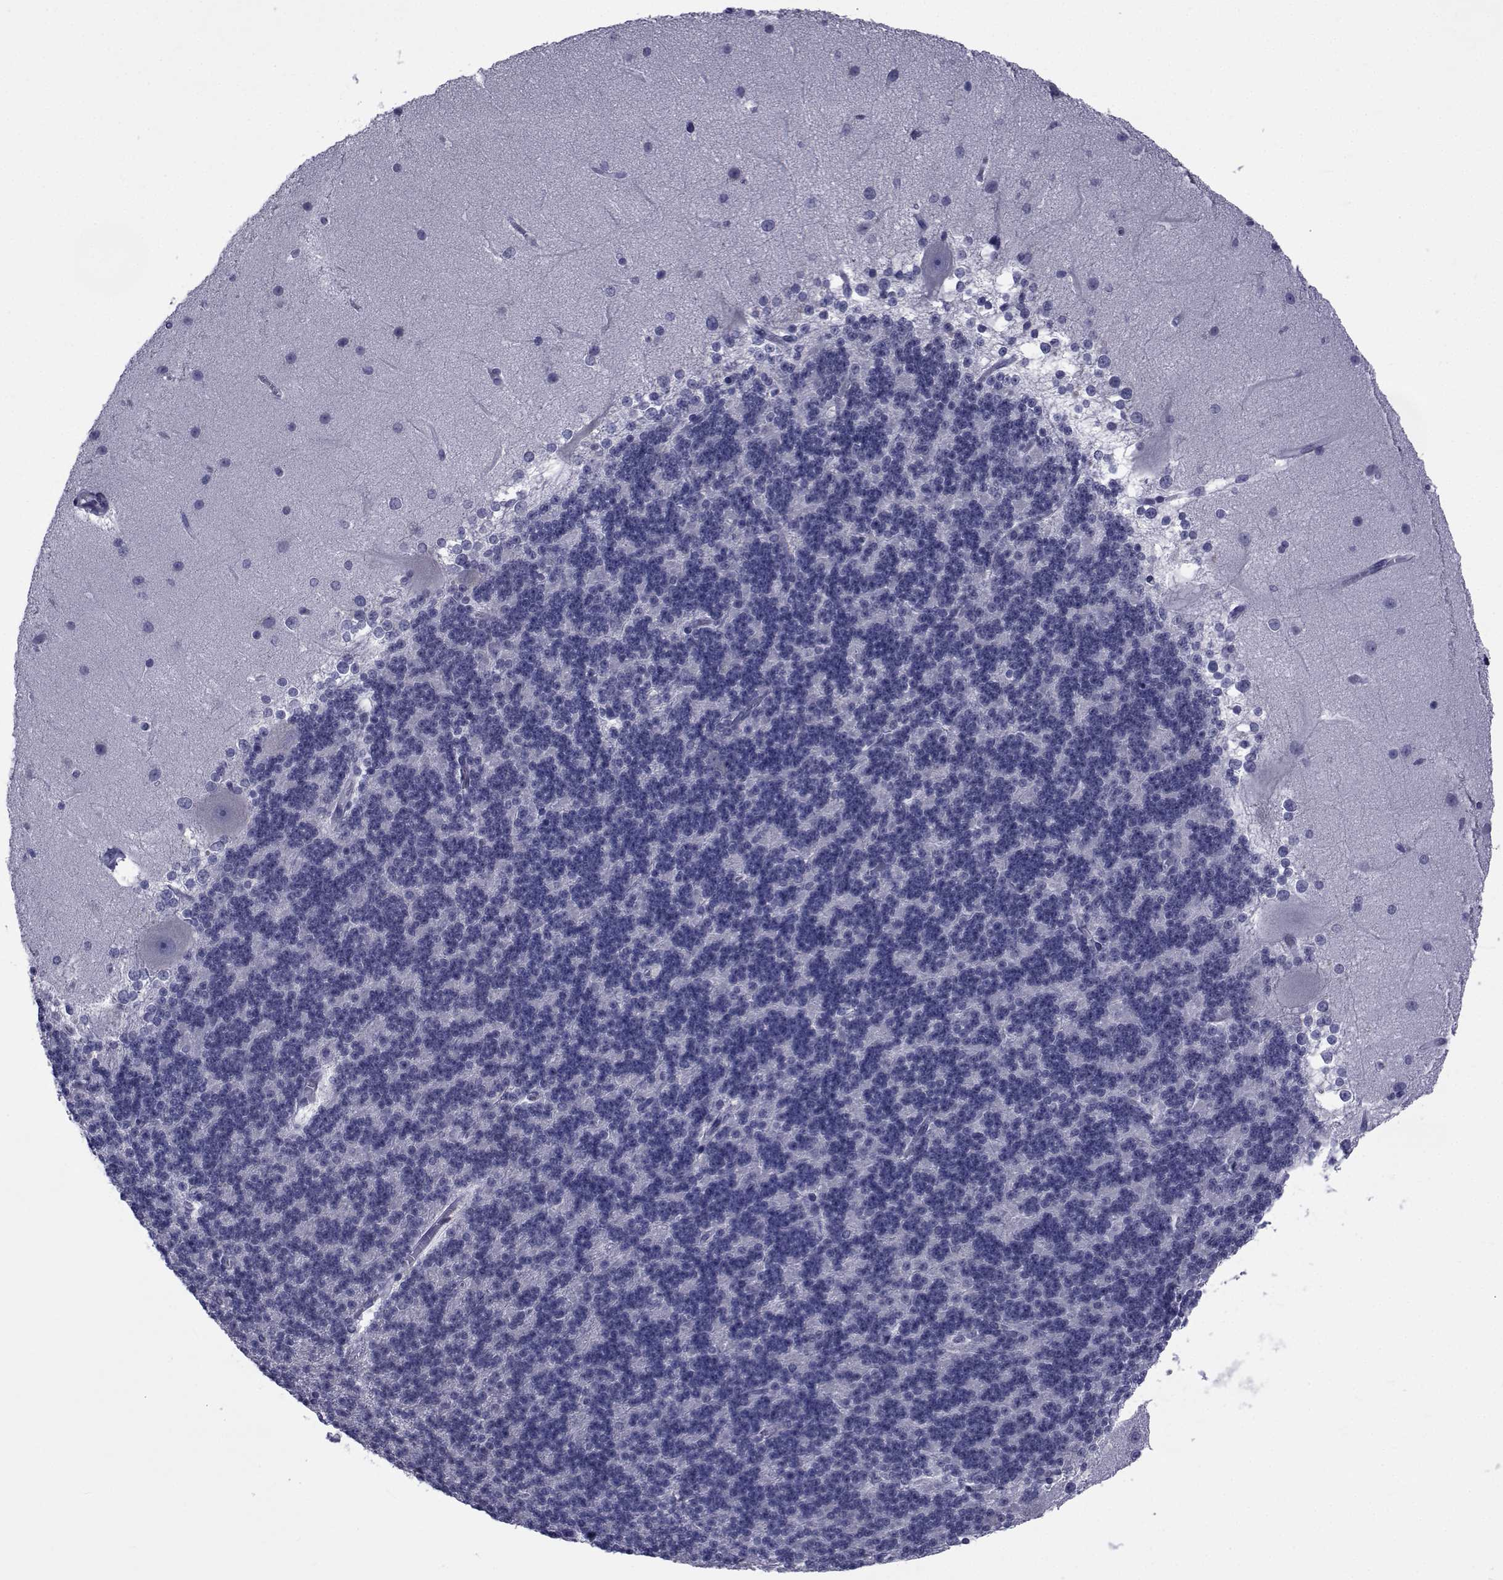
{"staining": {"intensity": "negative", "quantity": "none", "location": "none"}, "tissue": "cerebellum", "cell_type": "Cells in granular layer", "image_type": "normal", "snomed": [{"axis": "morphology", "description": "Normal tissue, NOS"}, {"axis": "topography", "description": "Cerebellum"}], "caption": "The histopathology image reveals no staining of cells in granular layer in benign cerebellum. The staining is performed using DAB (3,3'-diaminobenzidine) brown chromogen with nuclei counter-stained in using hematoxylin.", "gene": "GKAP1", "patient": {"sex": "female", "age": 19}}